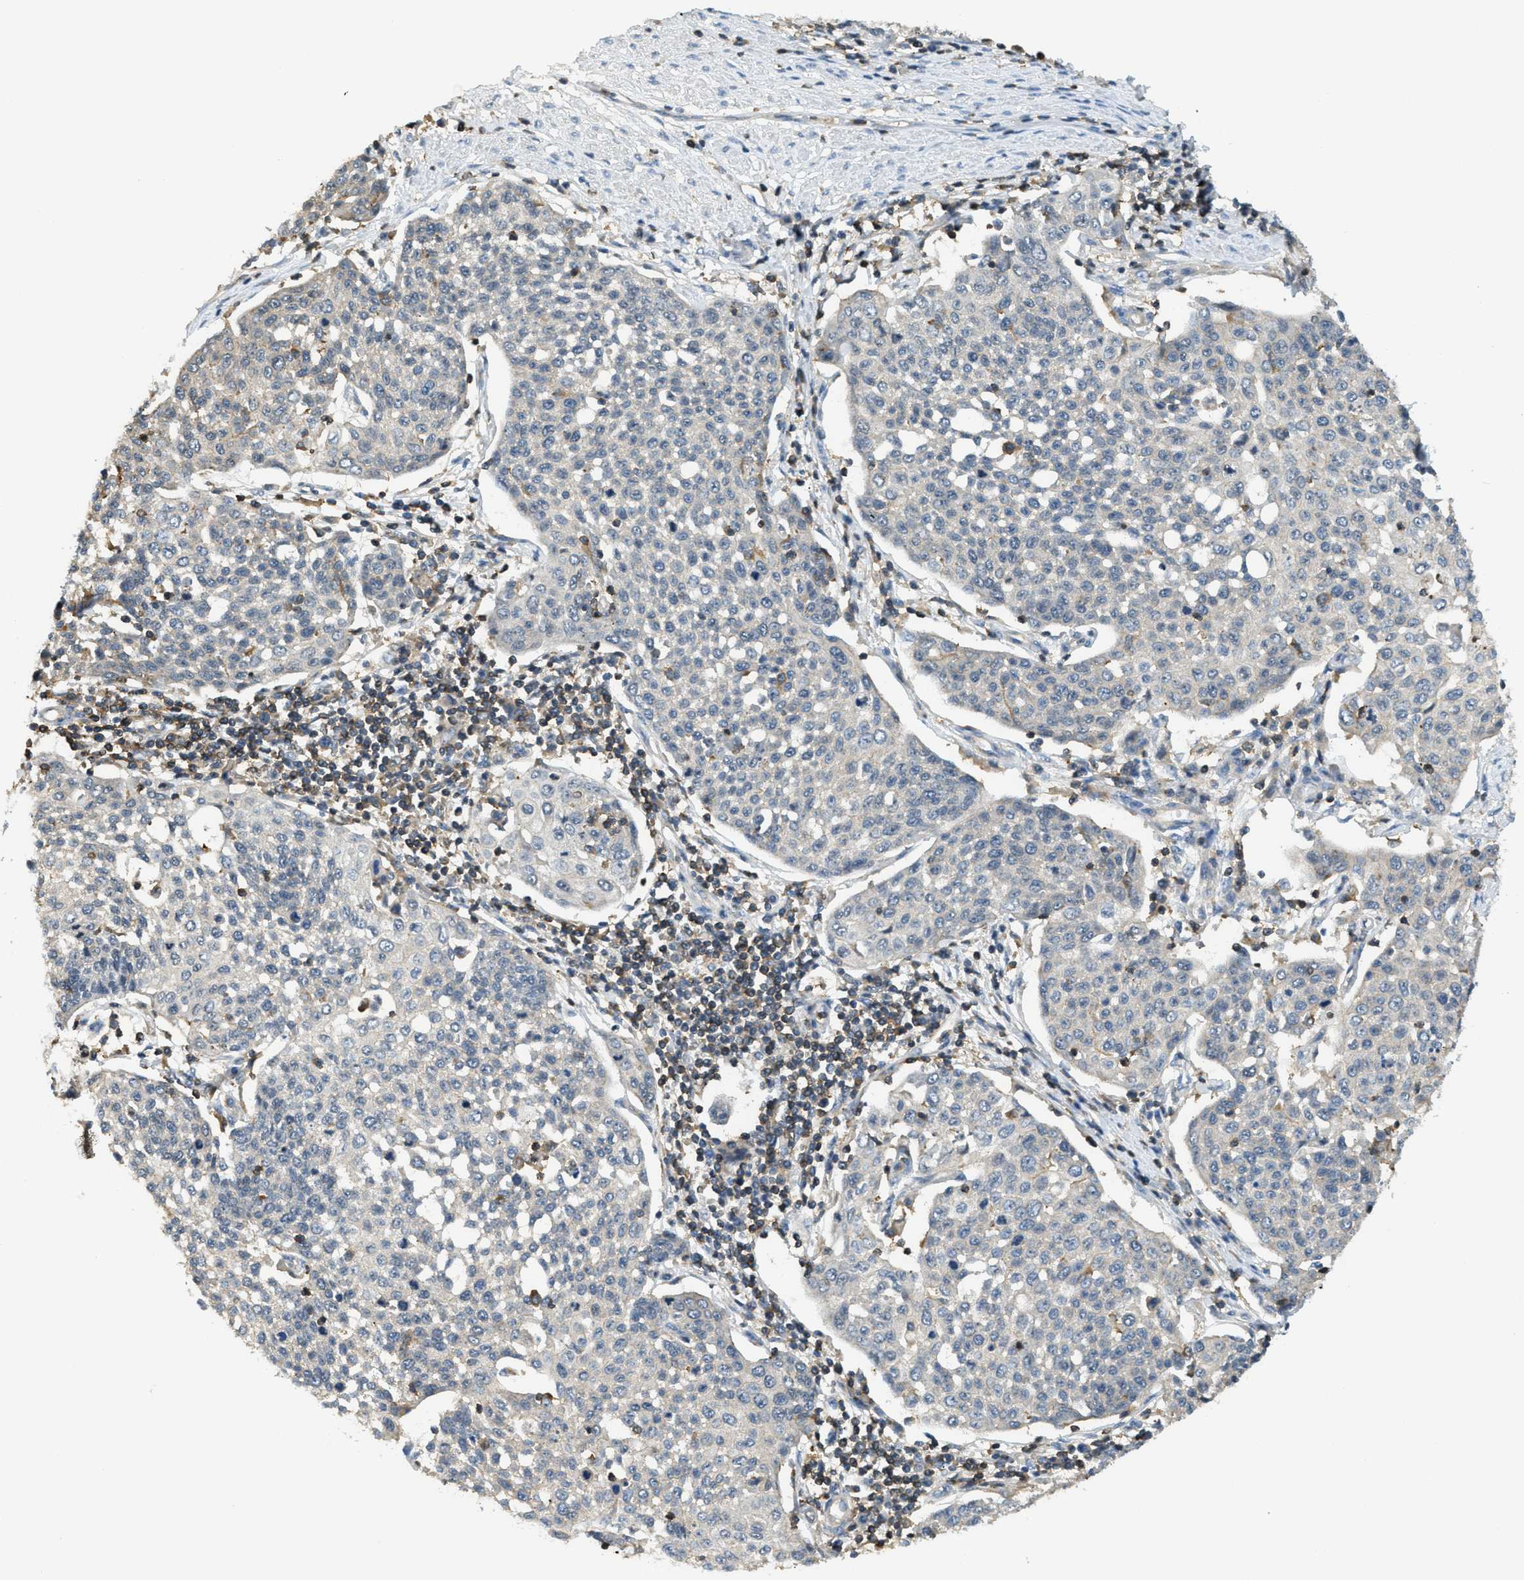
{"staining": {"intensity": "negative", "quantity": "none", "location": "none"}, "tissue": "cervical cancer", "cell_type": "Tumor cells", "image_type": "cancer", "snomed": [{"axis": "morphology", "description": "Squamous cell carcinoma, NOS"}, {"axis": "topography", "description": "Cervix"}], "caption": "Tumor cells show no significant protein positivity in cervical squamous cell carcinoma.", "gene": "GRIK2", "patient": {"sex": "female", "age": 34}}